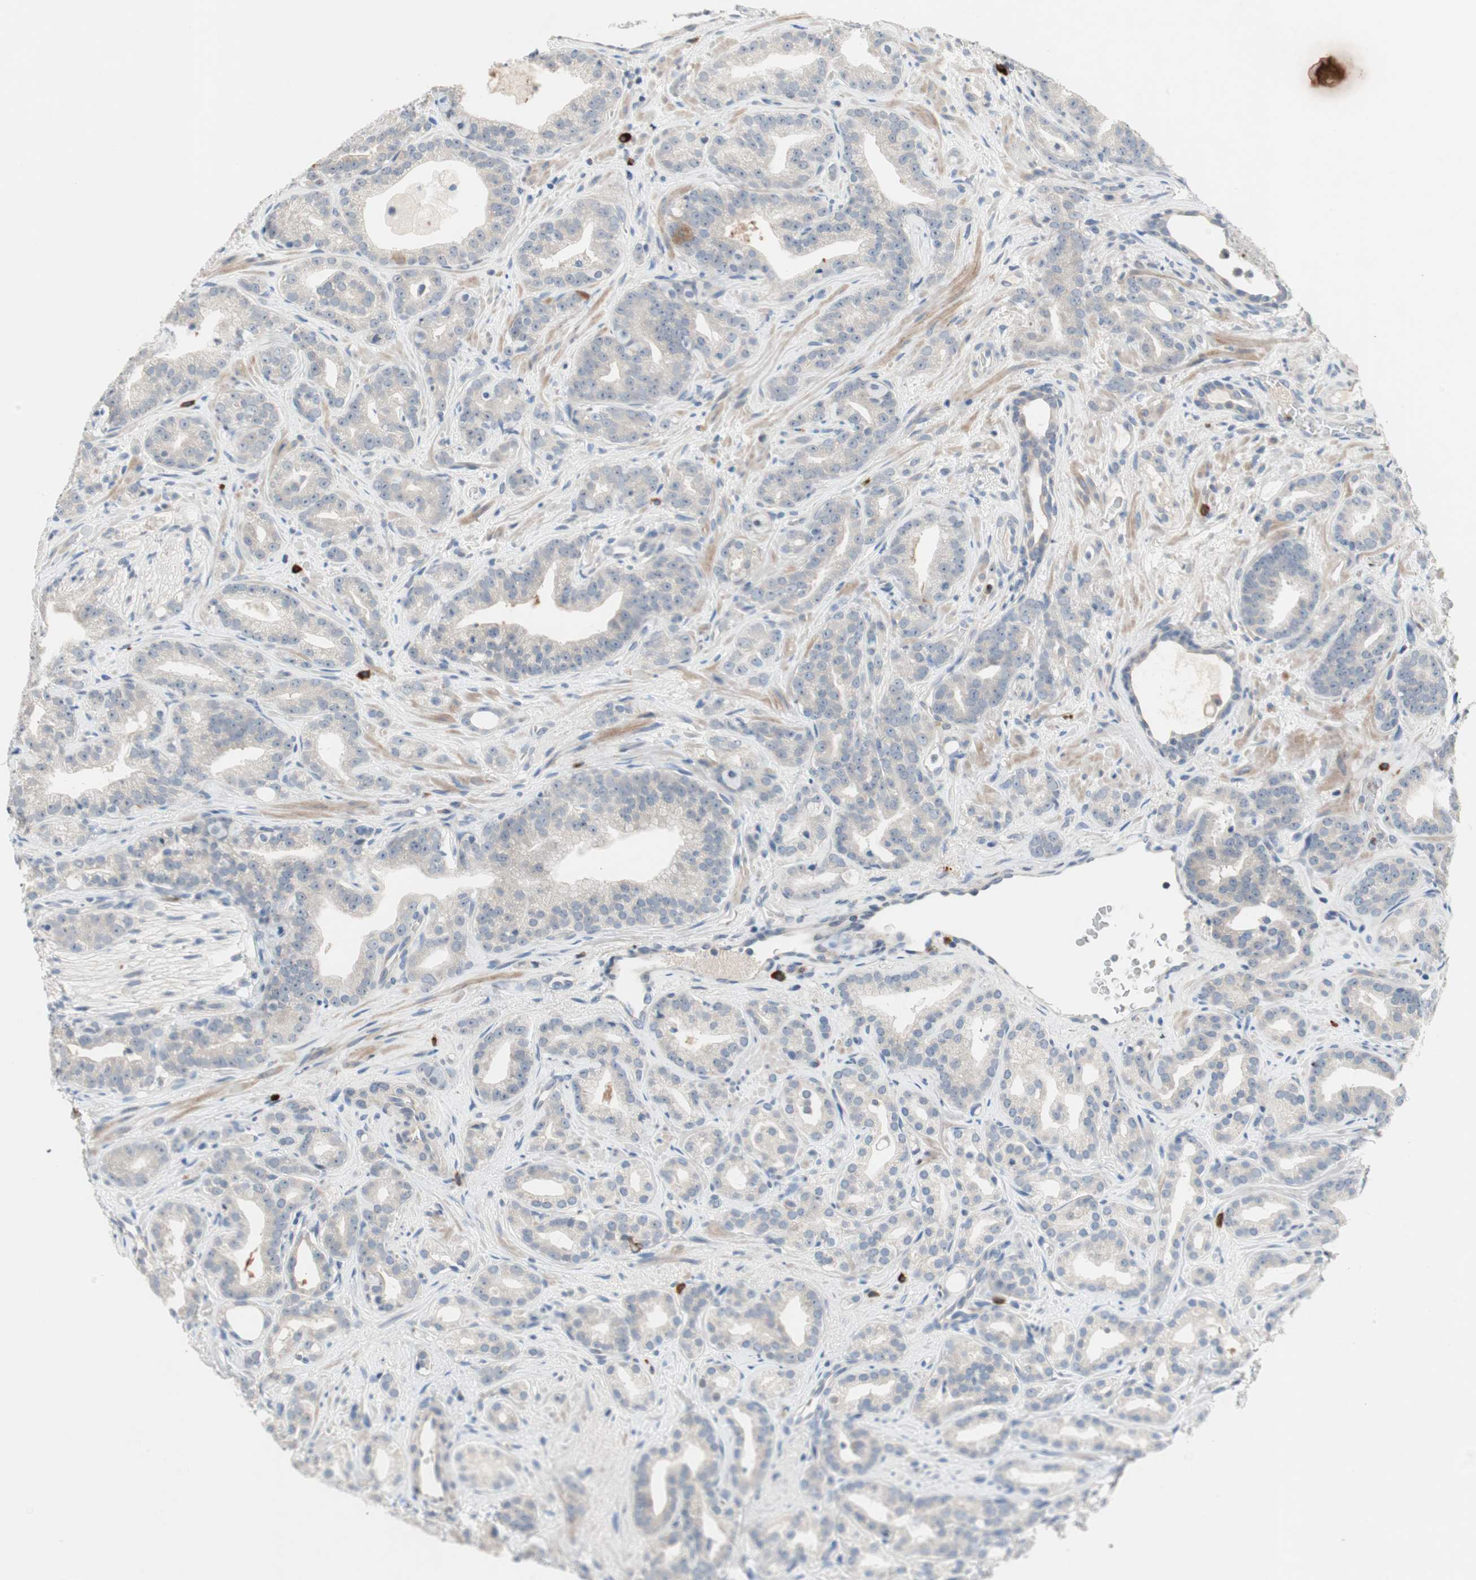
{"staining": {"intensity": "weak", "quantity": "<25%", "location": "cytoplasmic/membranous"}, "tissue": "prostate cancer", "cell_type": "Tumor cells", "image_type": "cancer", "snomed": [{"axis": "morphology", "description": "Adenocarcinoma, Low grade"}, {"axis": "topography", "description": "Prostate"}], "caption": "IHC of human low-grade adenocarcinoma (prostate) reveals no positivity in tumor cells. Brightfield microscopy of immunohistochemistry stained with DAB (3,3'-diaminobenzidine) (brown) and hematoxylin (blue), captured at high magnification.", "gene": "PDZK1", "patient": {"sex": "male", "age": 63}}